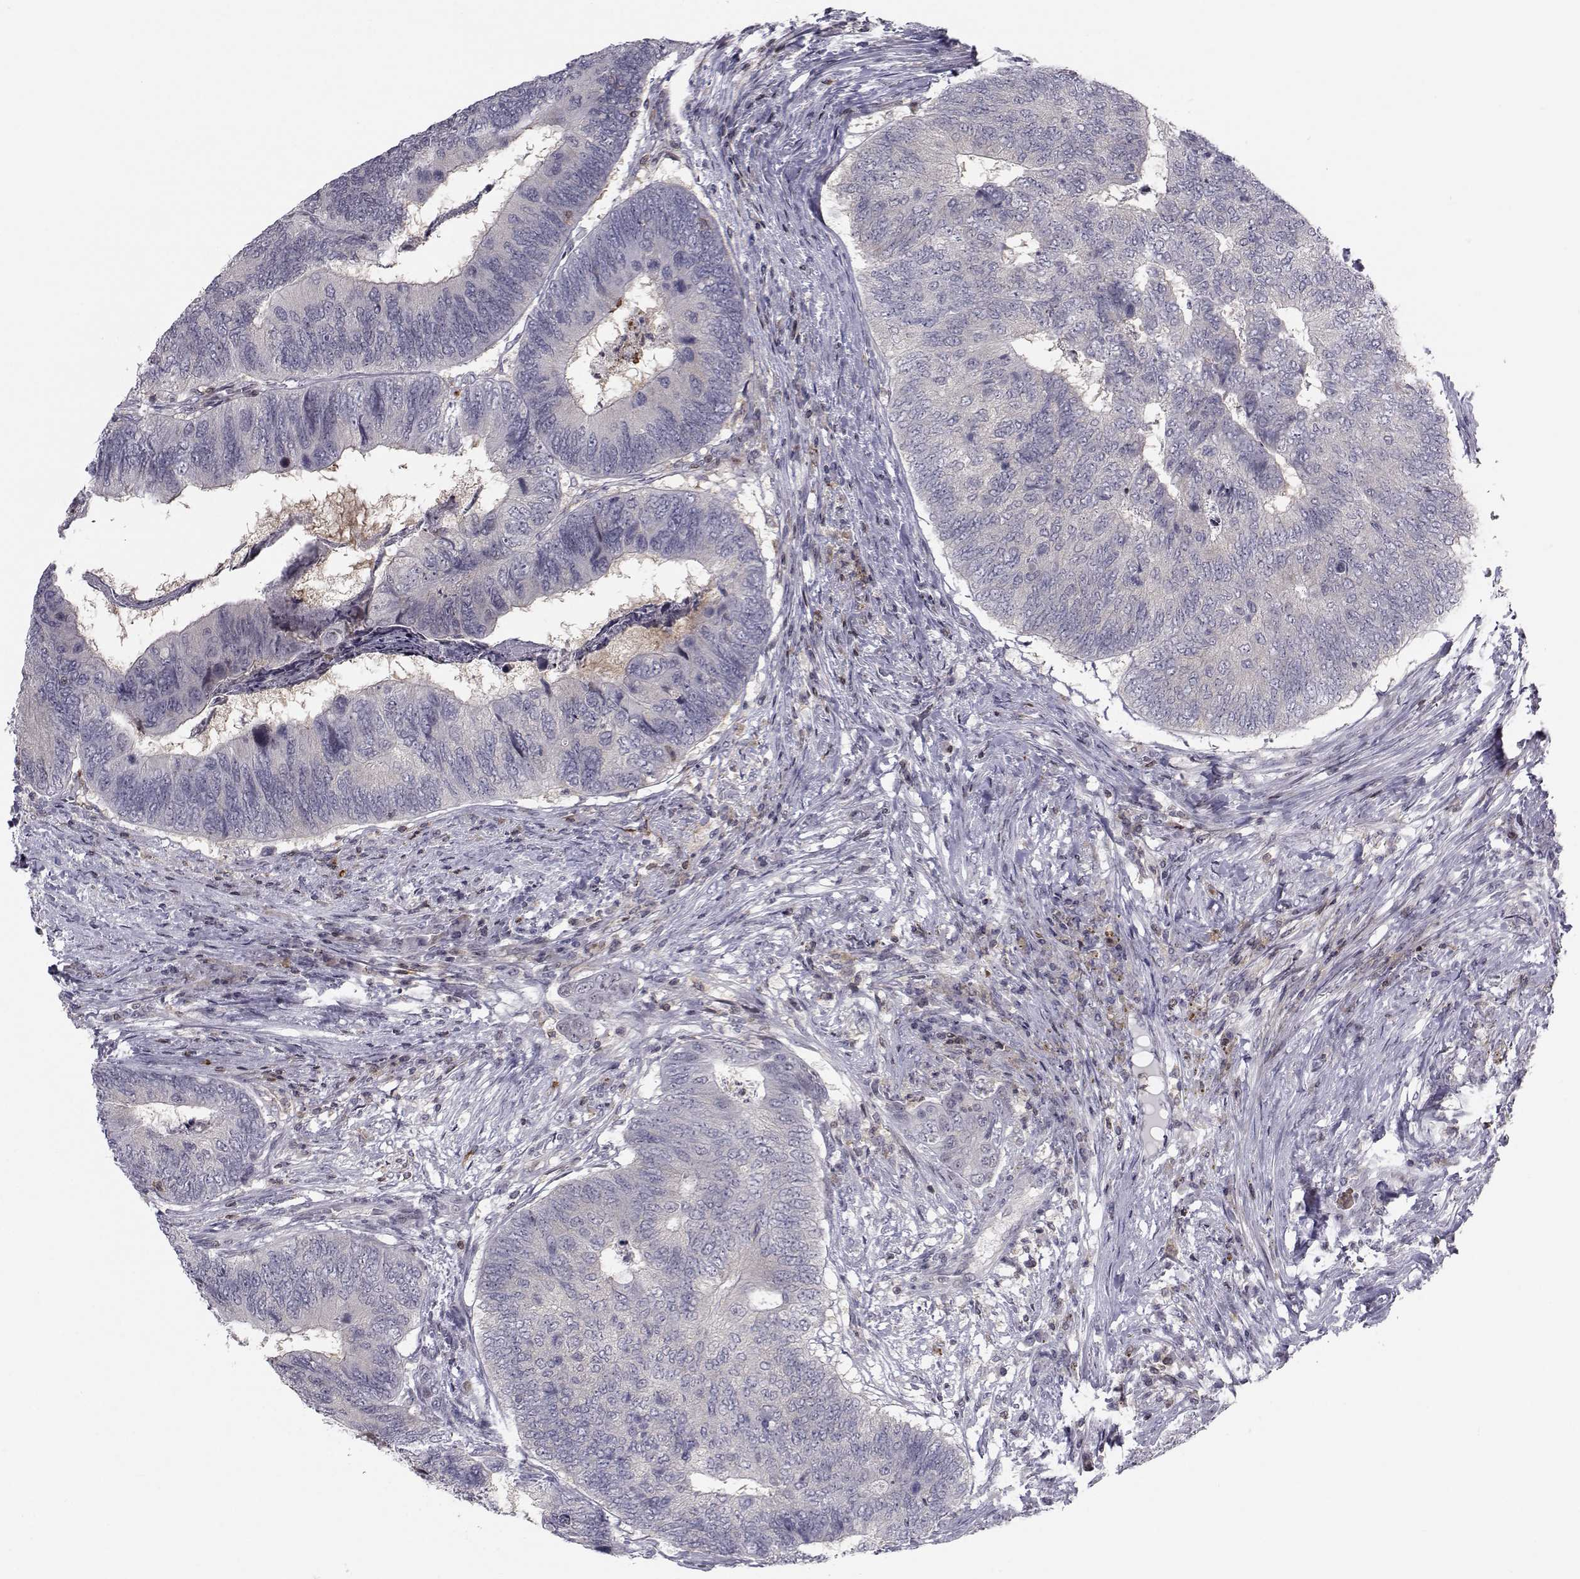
{"staining": {"intensity": "negative", "quantity": "none", "location": "none"}, "tissue": "colorectal cancer", "cell_type": "Tumor cells", "image_type": "cancer", "snomed": [{"axis": "morphology", "description": "Adenocarcinoma, NOS"}, {"axis": "topography", "description": "Colon"}], "caption": "A micrograph of colorectal cancer stained for a protein exhibits no brown staining in tumor cells.", "gene": "PCP4L1", "patient": {"sex": "female", "age": 67}}